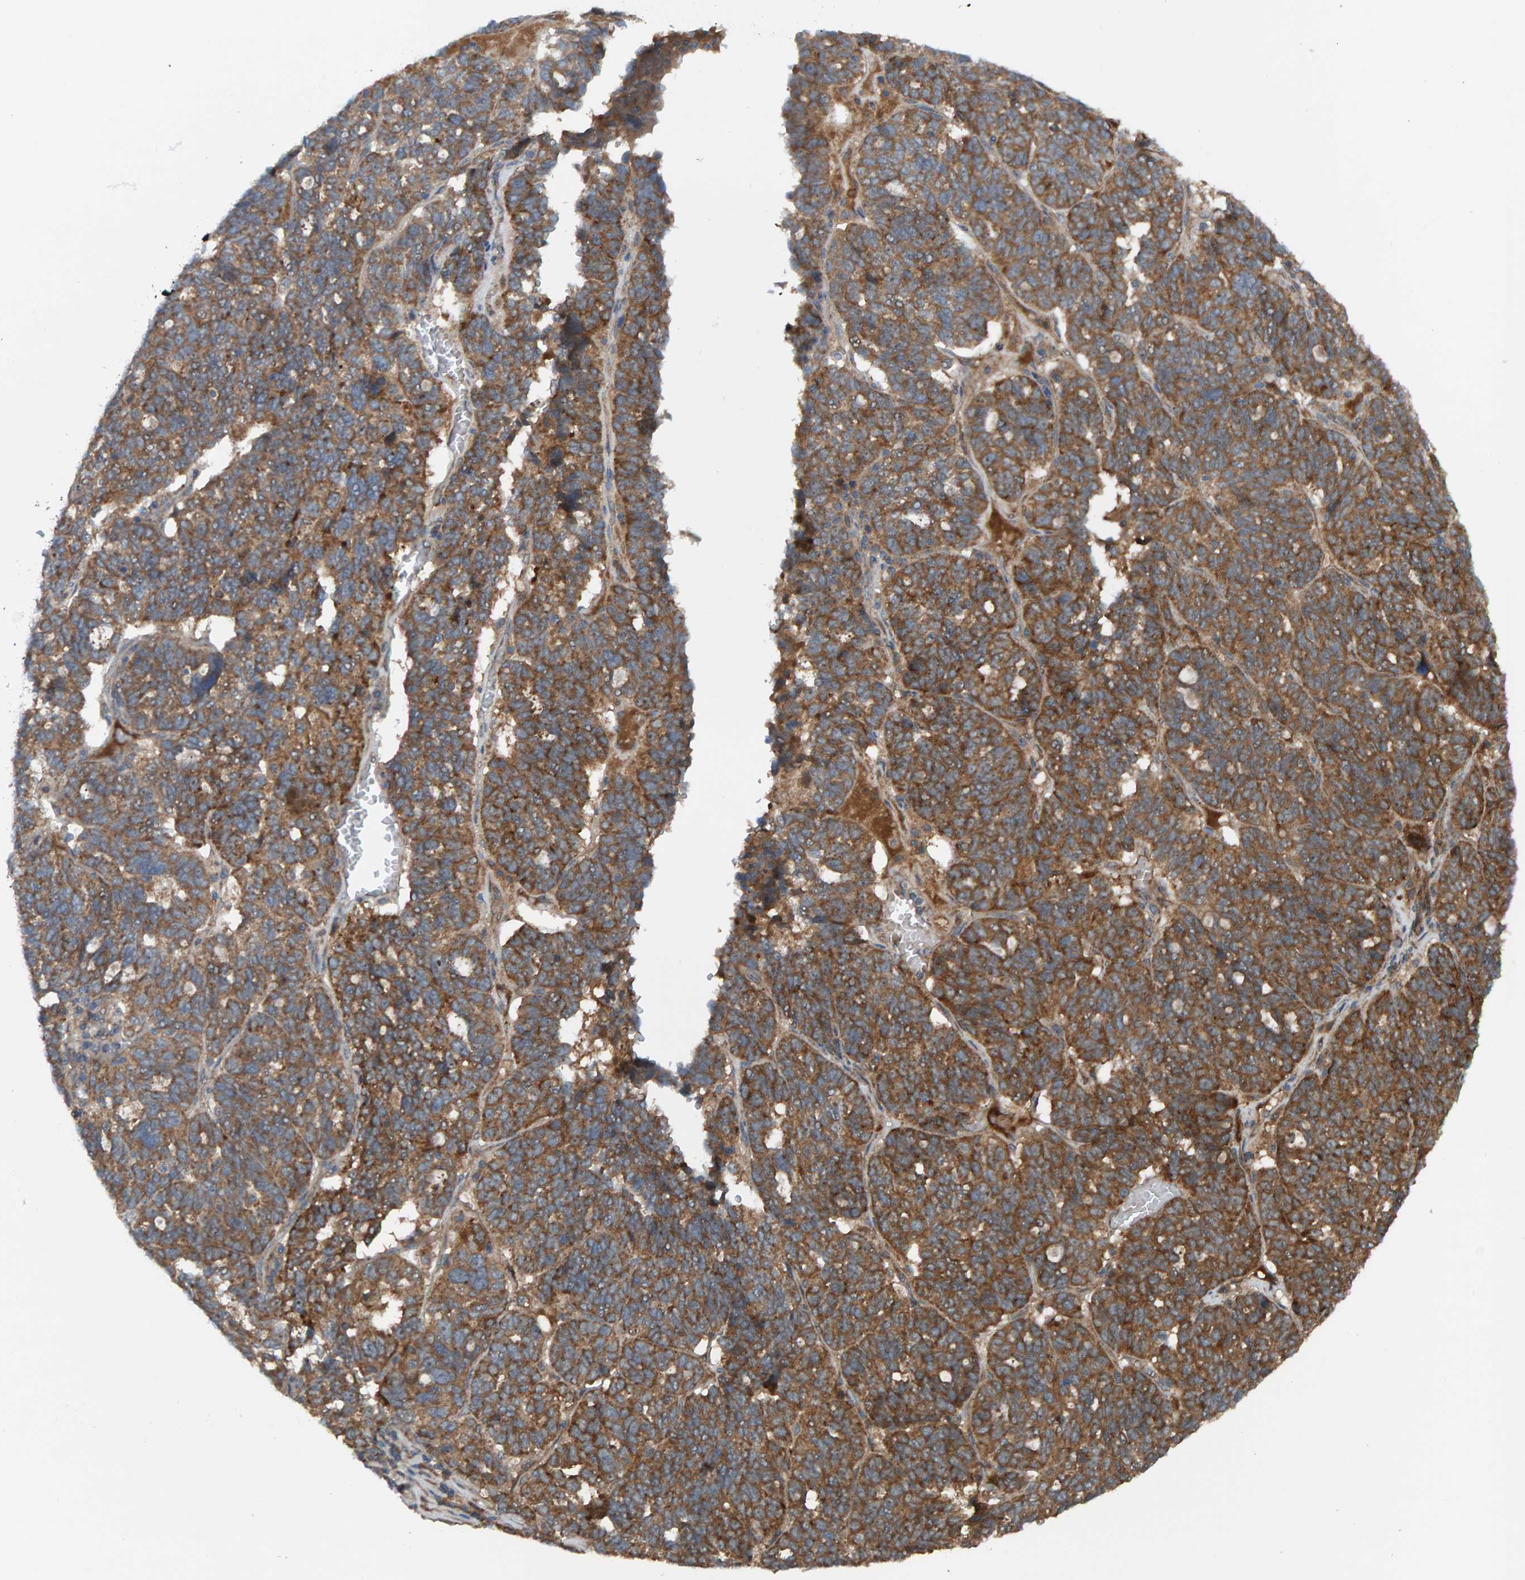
{"staining": {"intensity": "moderate", "quantity": ">75%", "location": "cytoplasmic/membranous"}, "tissue": "ovarian cancer", "cell_type": "Tumor cells", "image_type": "cancer", "snomed": [{"axis": "morphology", "description": "Cystadenocarcinoma, serous, NOS"}, {"axis": "topography", "description": "Ovary"}], "caption": "Immunohistochemistry (IHC) image of neoplastic tissue: human ovarian cancer stained using immunohistochemistry (IHC) shows medium levels of moderate protein expression localized specifically in the cytoplasmic/membranous of tumor cells, appearing as a cytoplasmic/membranous brown color.", "gene": "CUEDC1", "patient": {"sex": "female", "age": 59}}